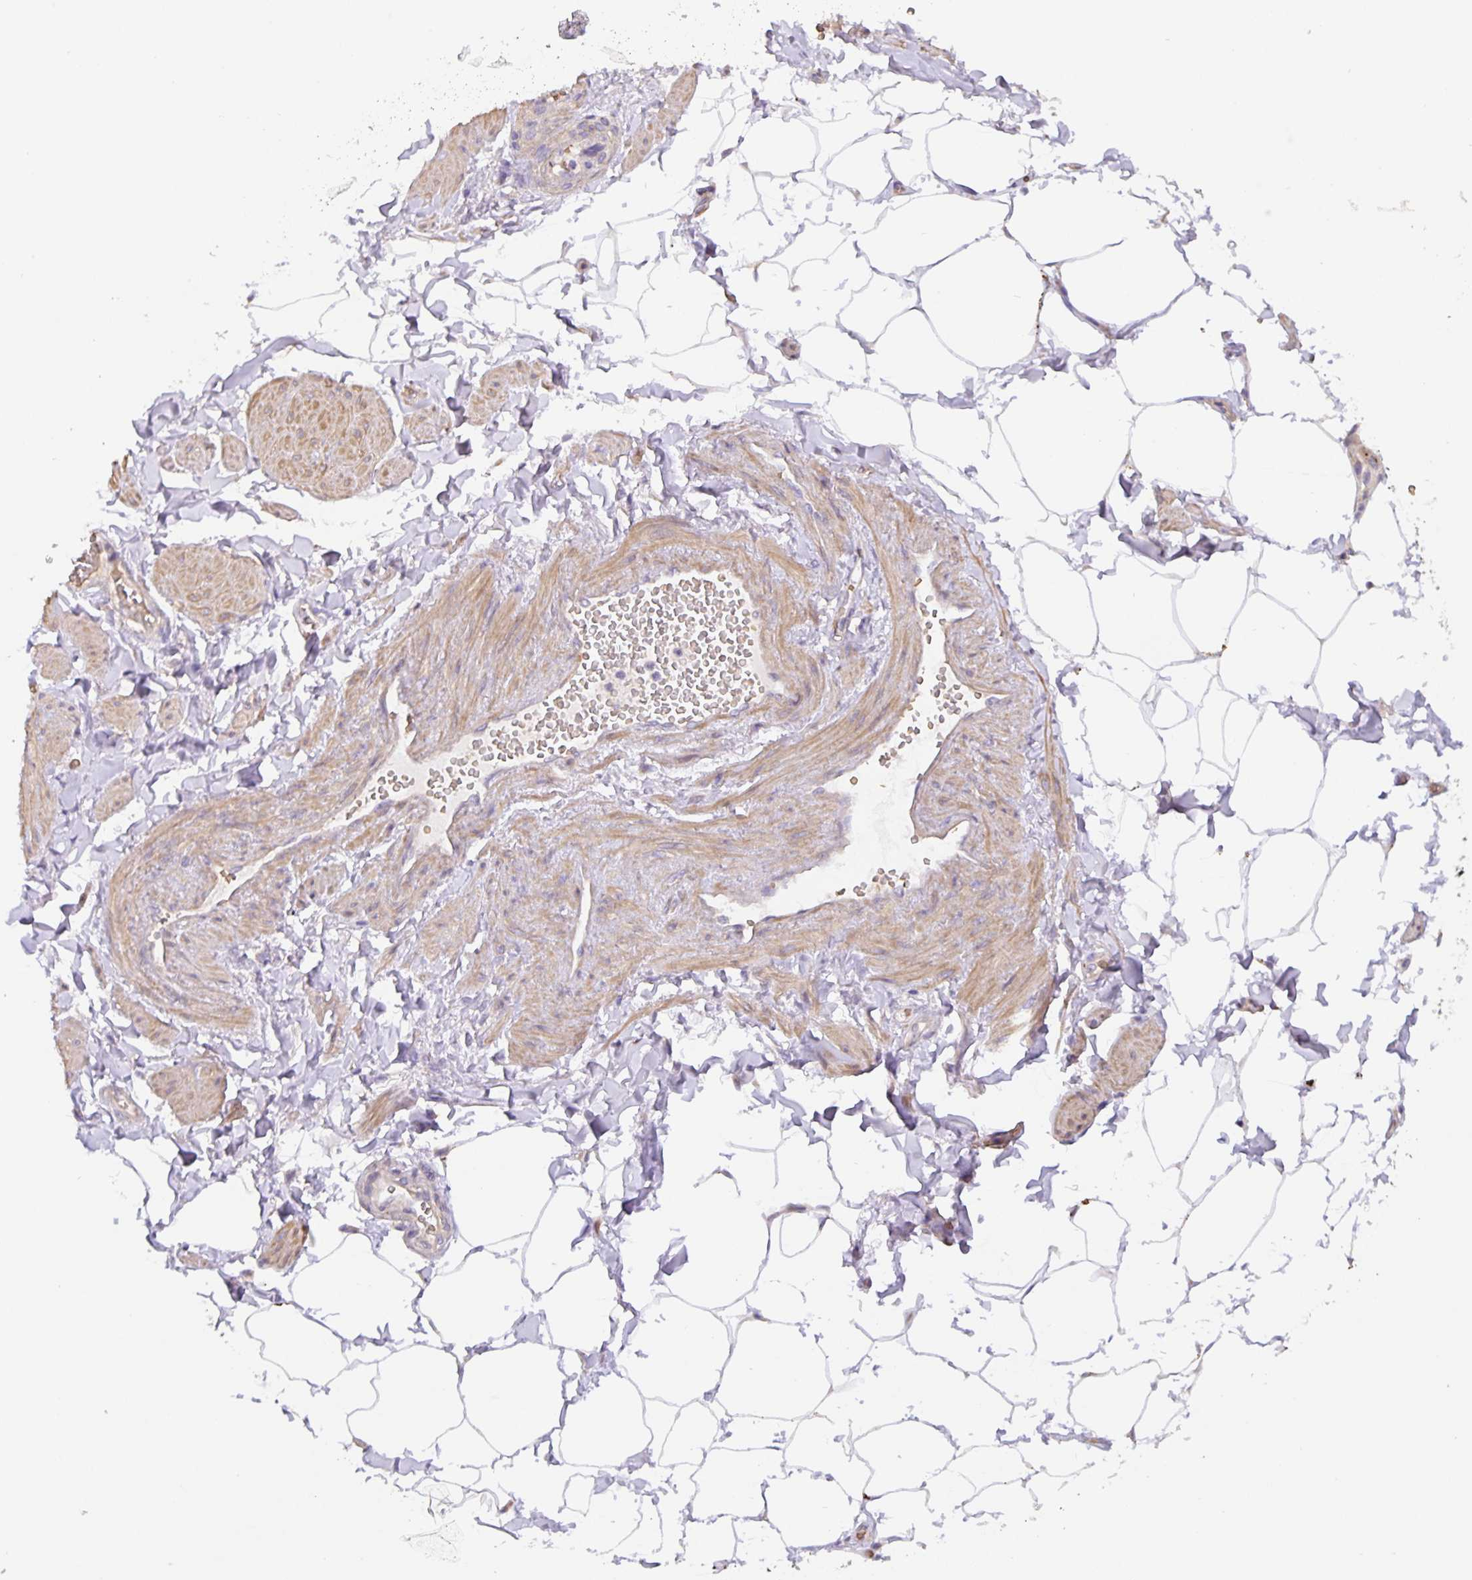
{"staining": {"intensity": "negative", "quantity": "none", "location": "none"}, "tissue": "adipose tissue", "cell_type": "Adipocytes", "image_type": "normal", "snomed": [{"axis": "morphology", "description": "Normal tissue, NOS"}, {"axis": "topography", "description": "Epididymis"}, {"axis": "topography", "description": "Peripheral nerve tissue"}], "caption": "Immunohistochemistry (IHC) histopathology image of benign adipose tissue: adipose tissue stained with DAB (3,3'-diaminobenzidine) displays no significant protein staining in adipocytes.", "gene": "TMEM71", "patient": {"sex": "male", "age": 32}}